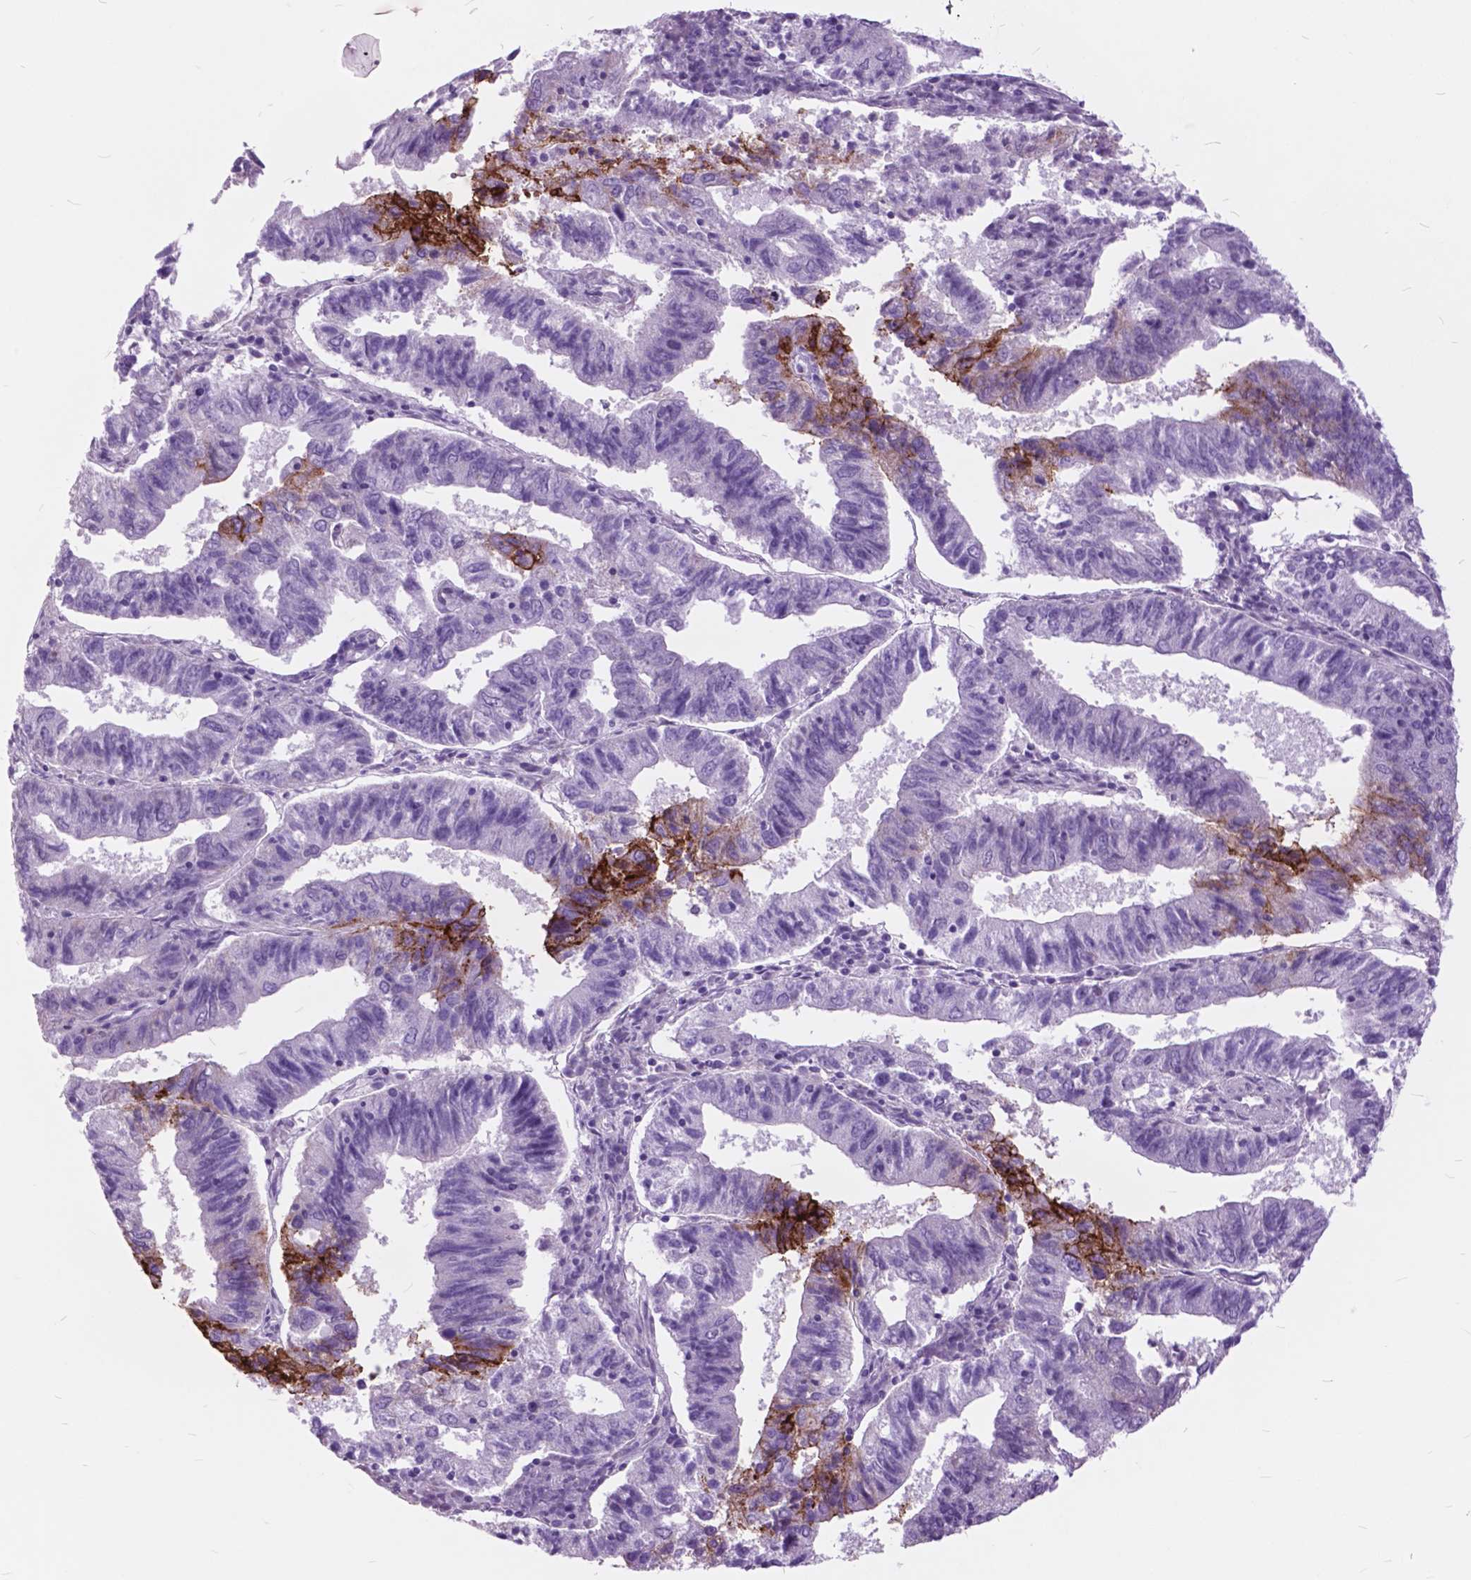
{"staining": {"intensity": "strong", "quantity": "<25%", "location": "cytoplasmic/membranous"}, "tissue": "endometrial cancer", "cell_type": "Tumor cells", "image_type": "cancer", "snomed": [{"axis": "morphology", "description": "Adenocarcinoma, NOS"}, {"axis": "topography", "description": "Endometrium"}], "caption": "This is a micrograph of immunohistochemistry (IHC) staining of endometrial cancer, which shows strong staining in the cytoplasmic/membranous of tumor cells.", "gene": "GDF9", "patient": {"sex": "female", "age": 82}}